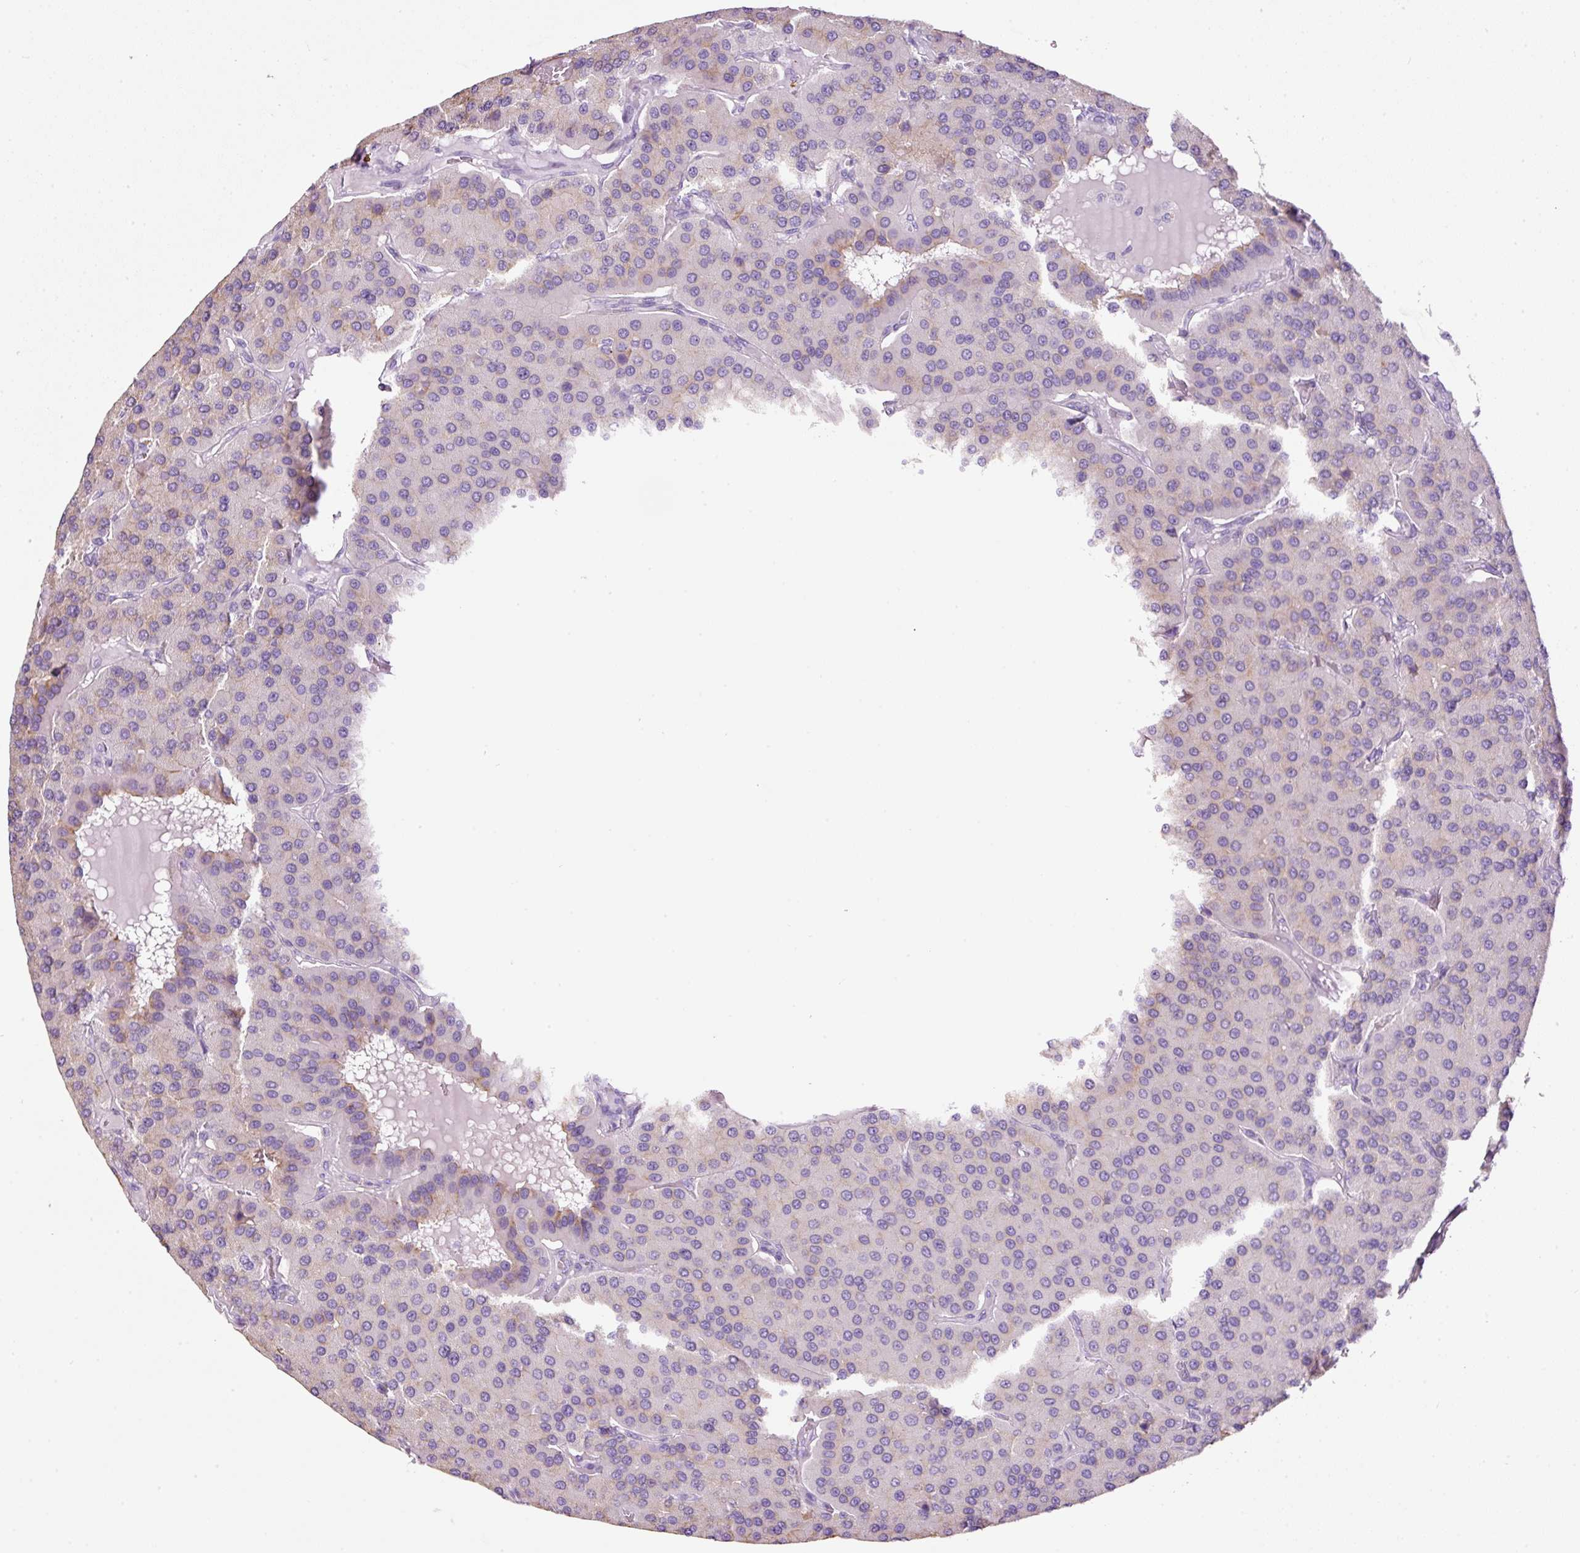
{"staining": {"intensity": "weak", "quantity": "<25%", "location": "cytoplasmic/membranous"}, "tissue": "parathyroid gland", "cell_type": "Glandular cells", "image_type": "normal", "snomed": [{"axis": "morphology", "description": "Normal tissue, NOS"}, {"axis": "morphology", "description": "Adenoma, NOS"}, {"axis": "topography", "description": "Parathyroid gland"}], "caption": "Parathyroid gland stained for a protein using immunohistochemistry (IHC) reveals no staining glandular cells.", "gene": "BSND", "patient": {"sex": "female", "age": 86}}